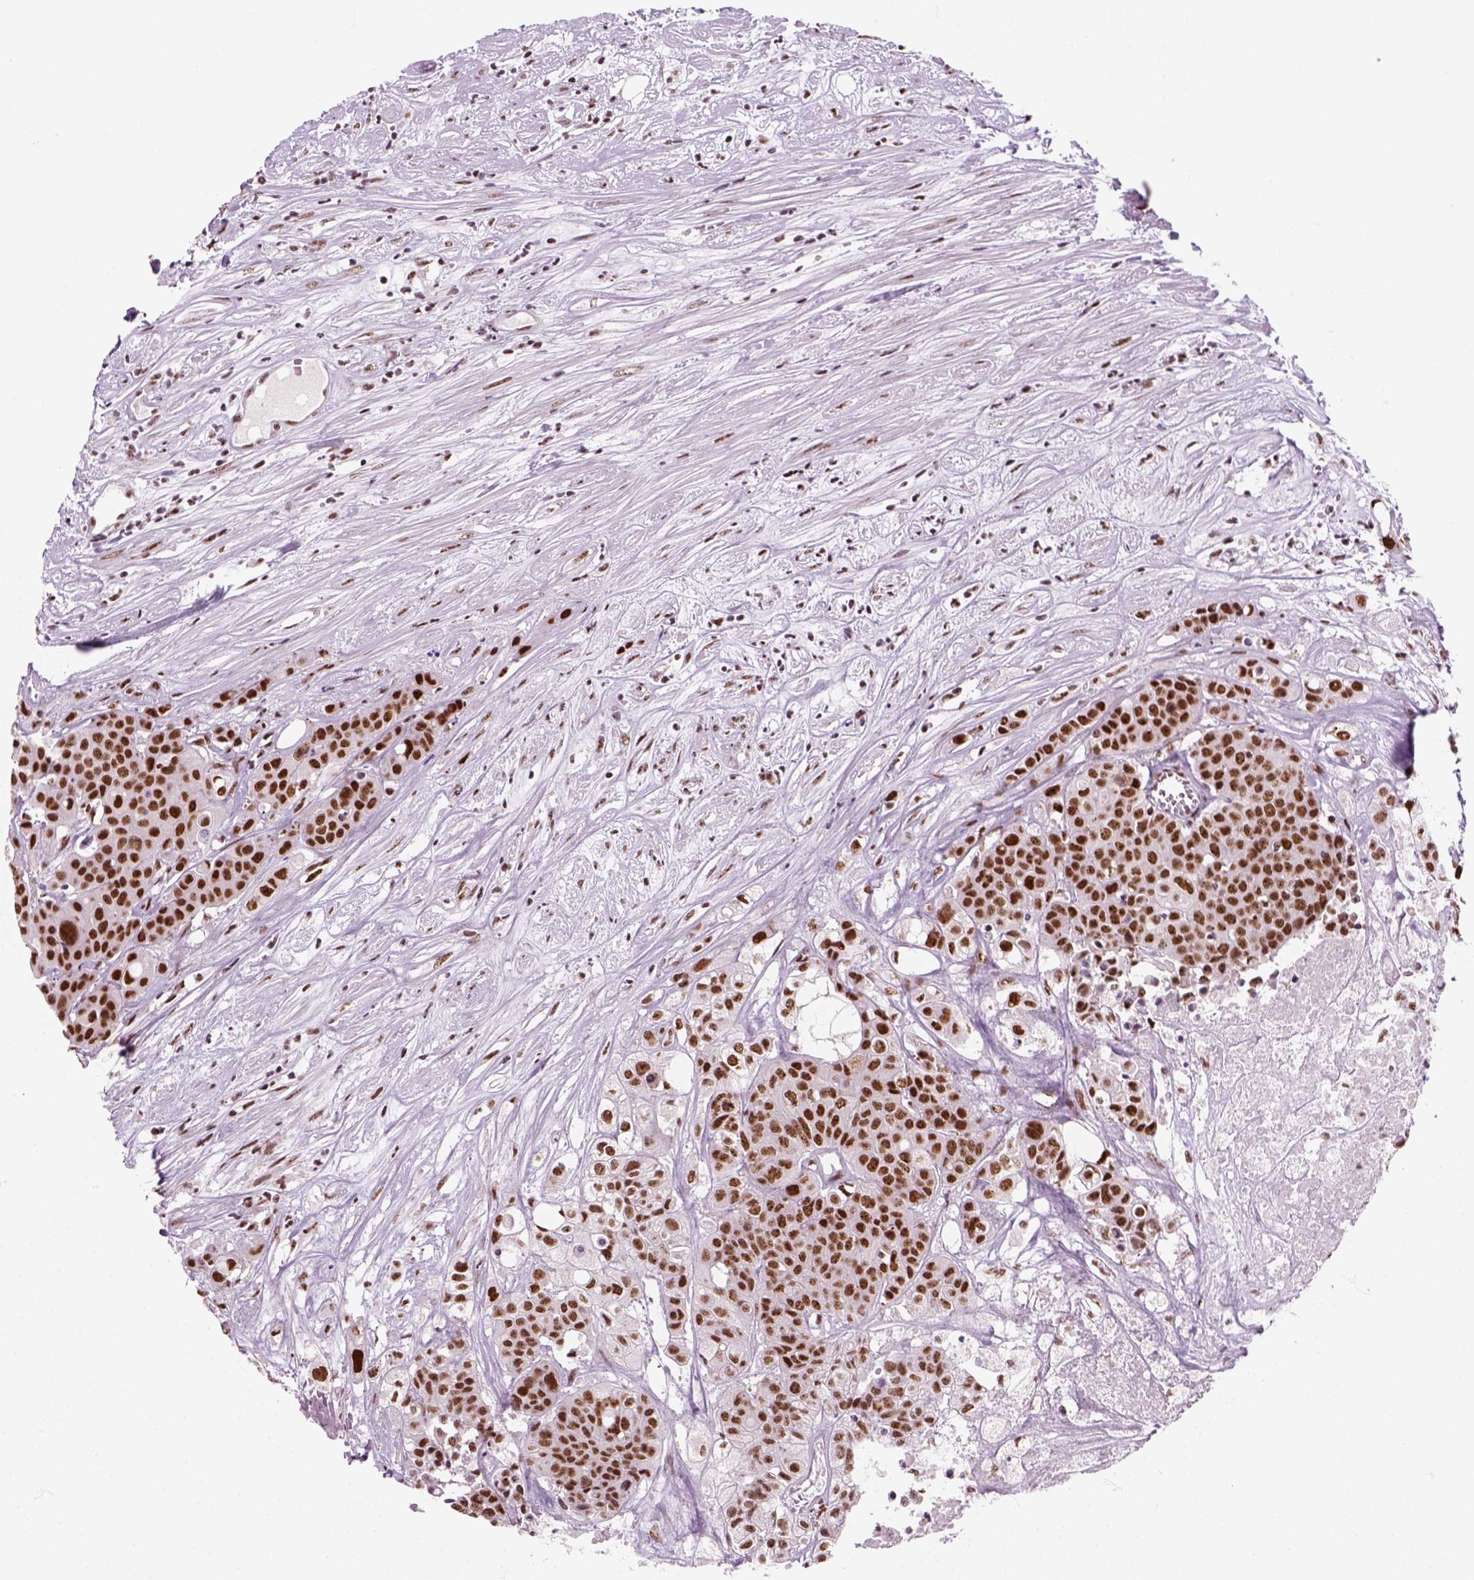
{"staining": {"intensity": "strong", "quantity": ">75%", "location": "nuclear"}, "tissue": "carcinoid", "cell_type": "Tumor cells", "image_type": "cancer", "snomed": [{"axis": "morphology", "description": "Carcinoid, malignant, NOS"}, {"axis": "topography", "description": "Colon"}], "caption": "Protein expression analysis of human carcinoid reveals strong nuclear positivity in about >75% of tumor cells.", "gene": "GTF2F1", "patient": {"sex": "male", "age": 81}}